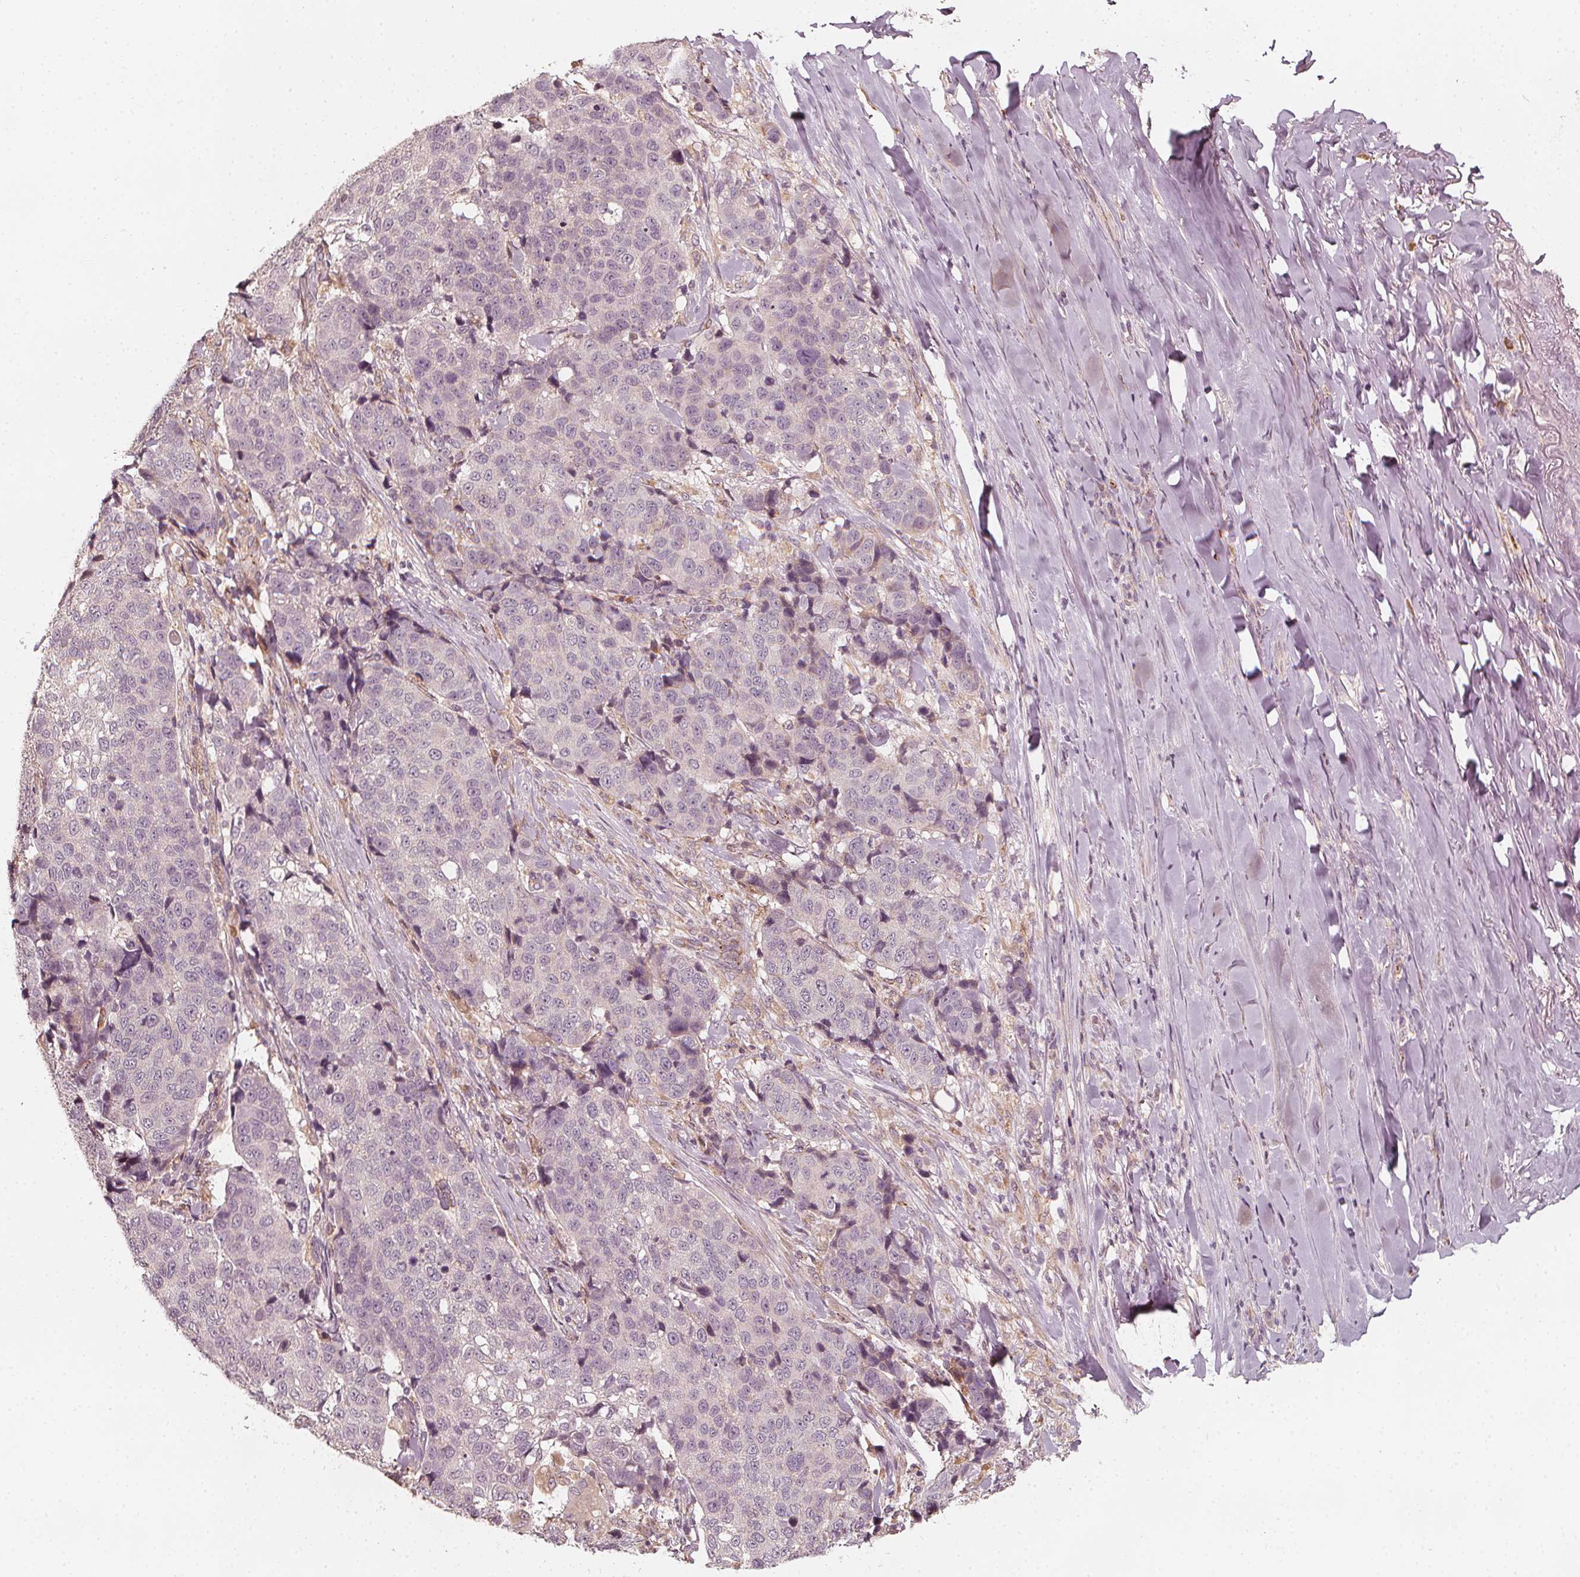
{"staining": {"intensity": "negative", "quantity": "none", "location": "none"}, "tissue": "lung cancer", "cell_type": "Tumor cells", "image_type": "cancer", "snomed": [{"axis": "morphology", "description": "Squamous cell carcinoma, NOS"}, {"axis": "topography", "description": "Lymph node"}, {"axis": "topography", "description": "Lung"}], "caption": "A photomicrograph of human lung cancer (squamous cell carcinoma) is negative for staining in tumor cells. (DAB (3,3'-diaminobenzidine) IHC visualized using brightfield microscopy, high magnification).", "gene": "NPC1L1", "patient": {"sex": "male", "age": 61}}